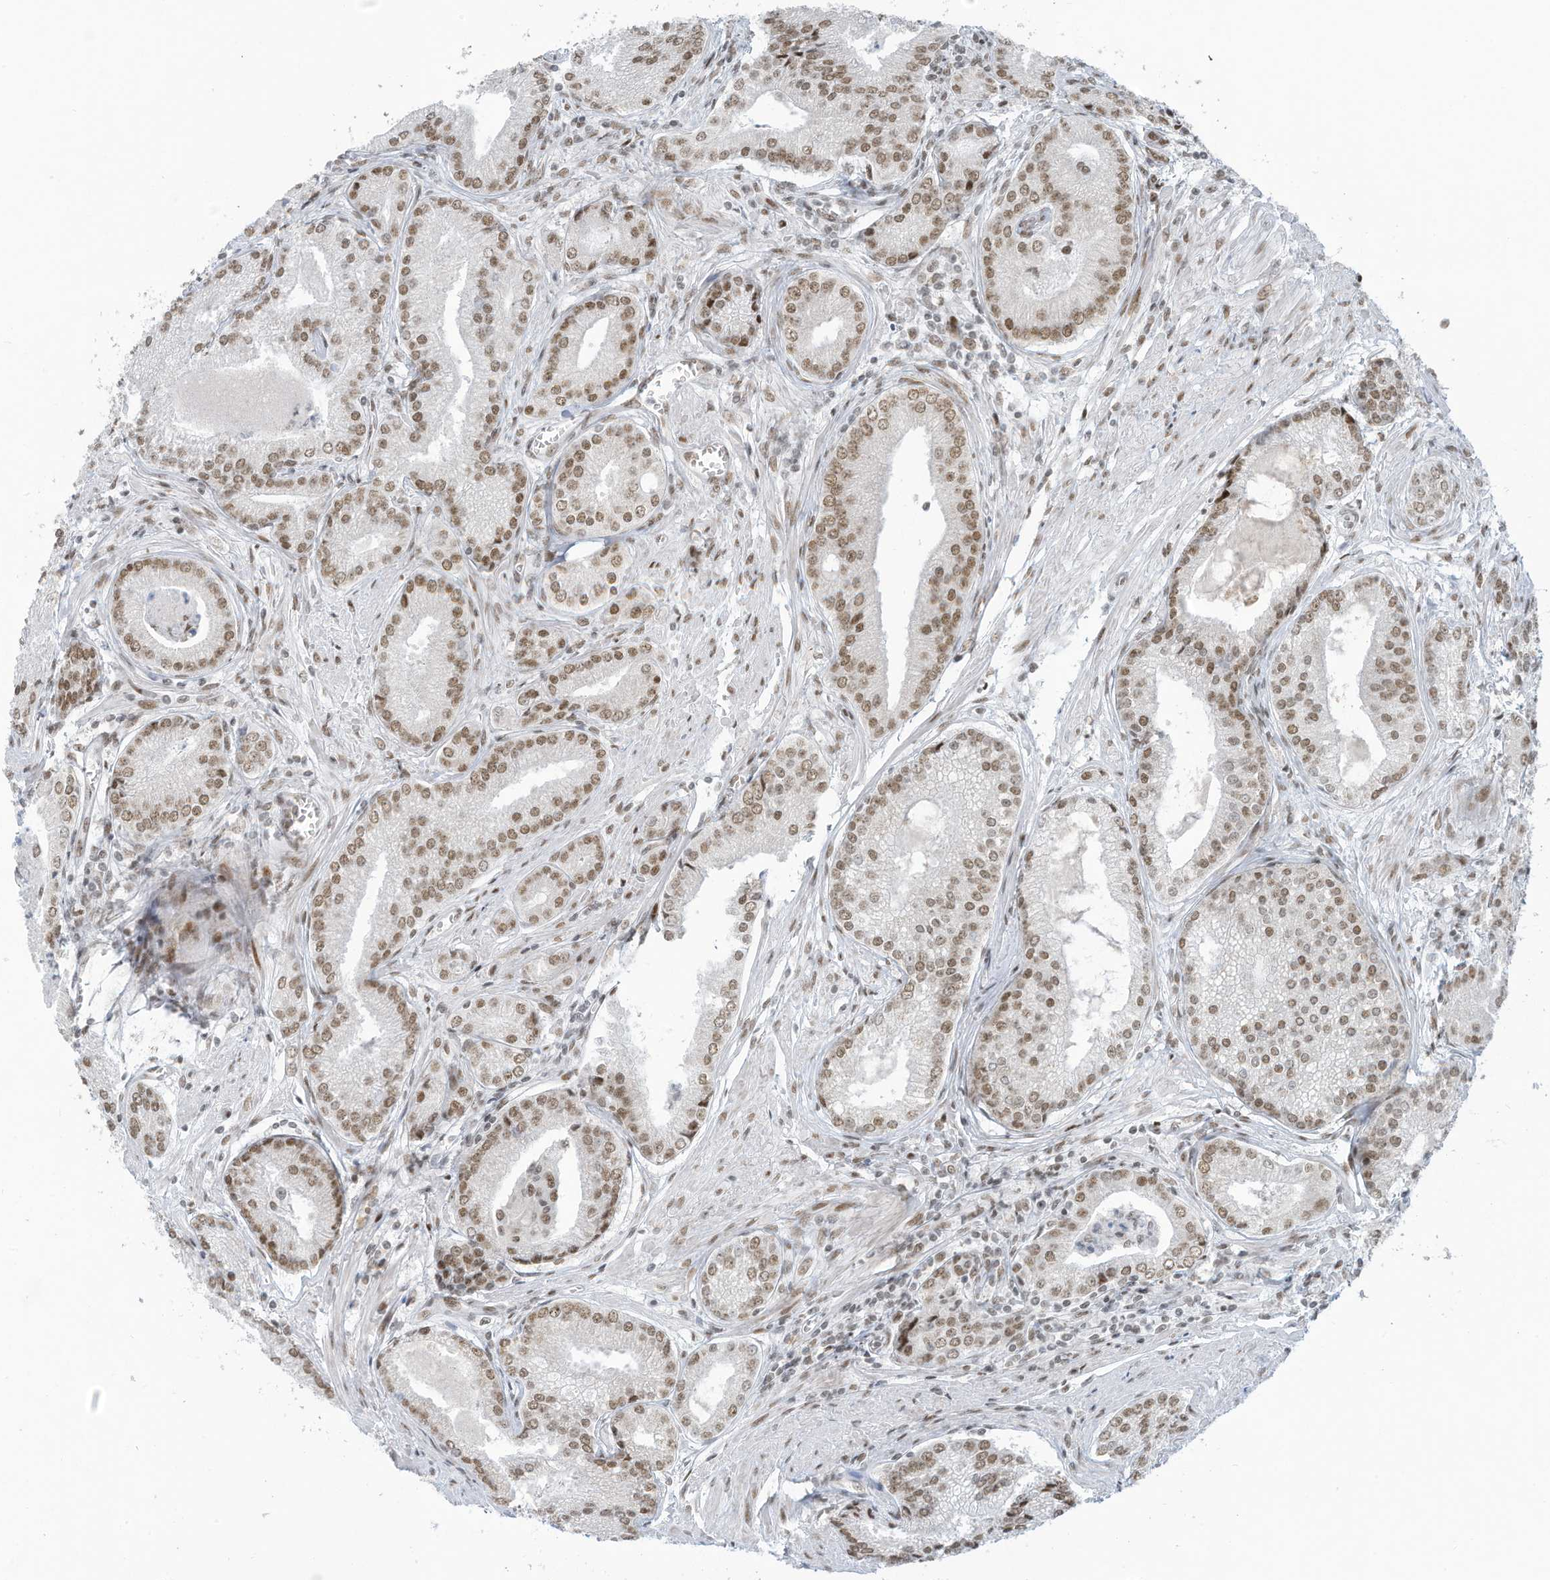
{"staining": {"intensity": "moderate", "quantity": ">75%", "location": "nuclear"}, "tissue": "prostate cancer", "cell_type": "Tumor cells", "image_type": "cancer", "snomed": [{"axis": "morphology", "description": "Adenocarcinoma, Low grade"}, {"axis": "topography", "description": "Prostate"}], "caption": "DAB (3,3'-diaminobenzidine) immunohistochemical staining of human adenocarcinoma (low-grade) (prostate) demonstrates moderate nuclear protein positivity in approximately >75% of tumor cells.", "gene": "ECT2L", "patient": {"sex": "male", "age": 54}}